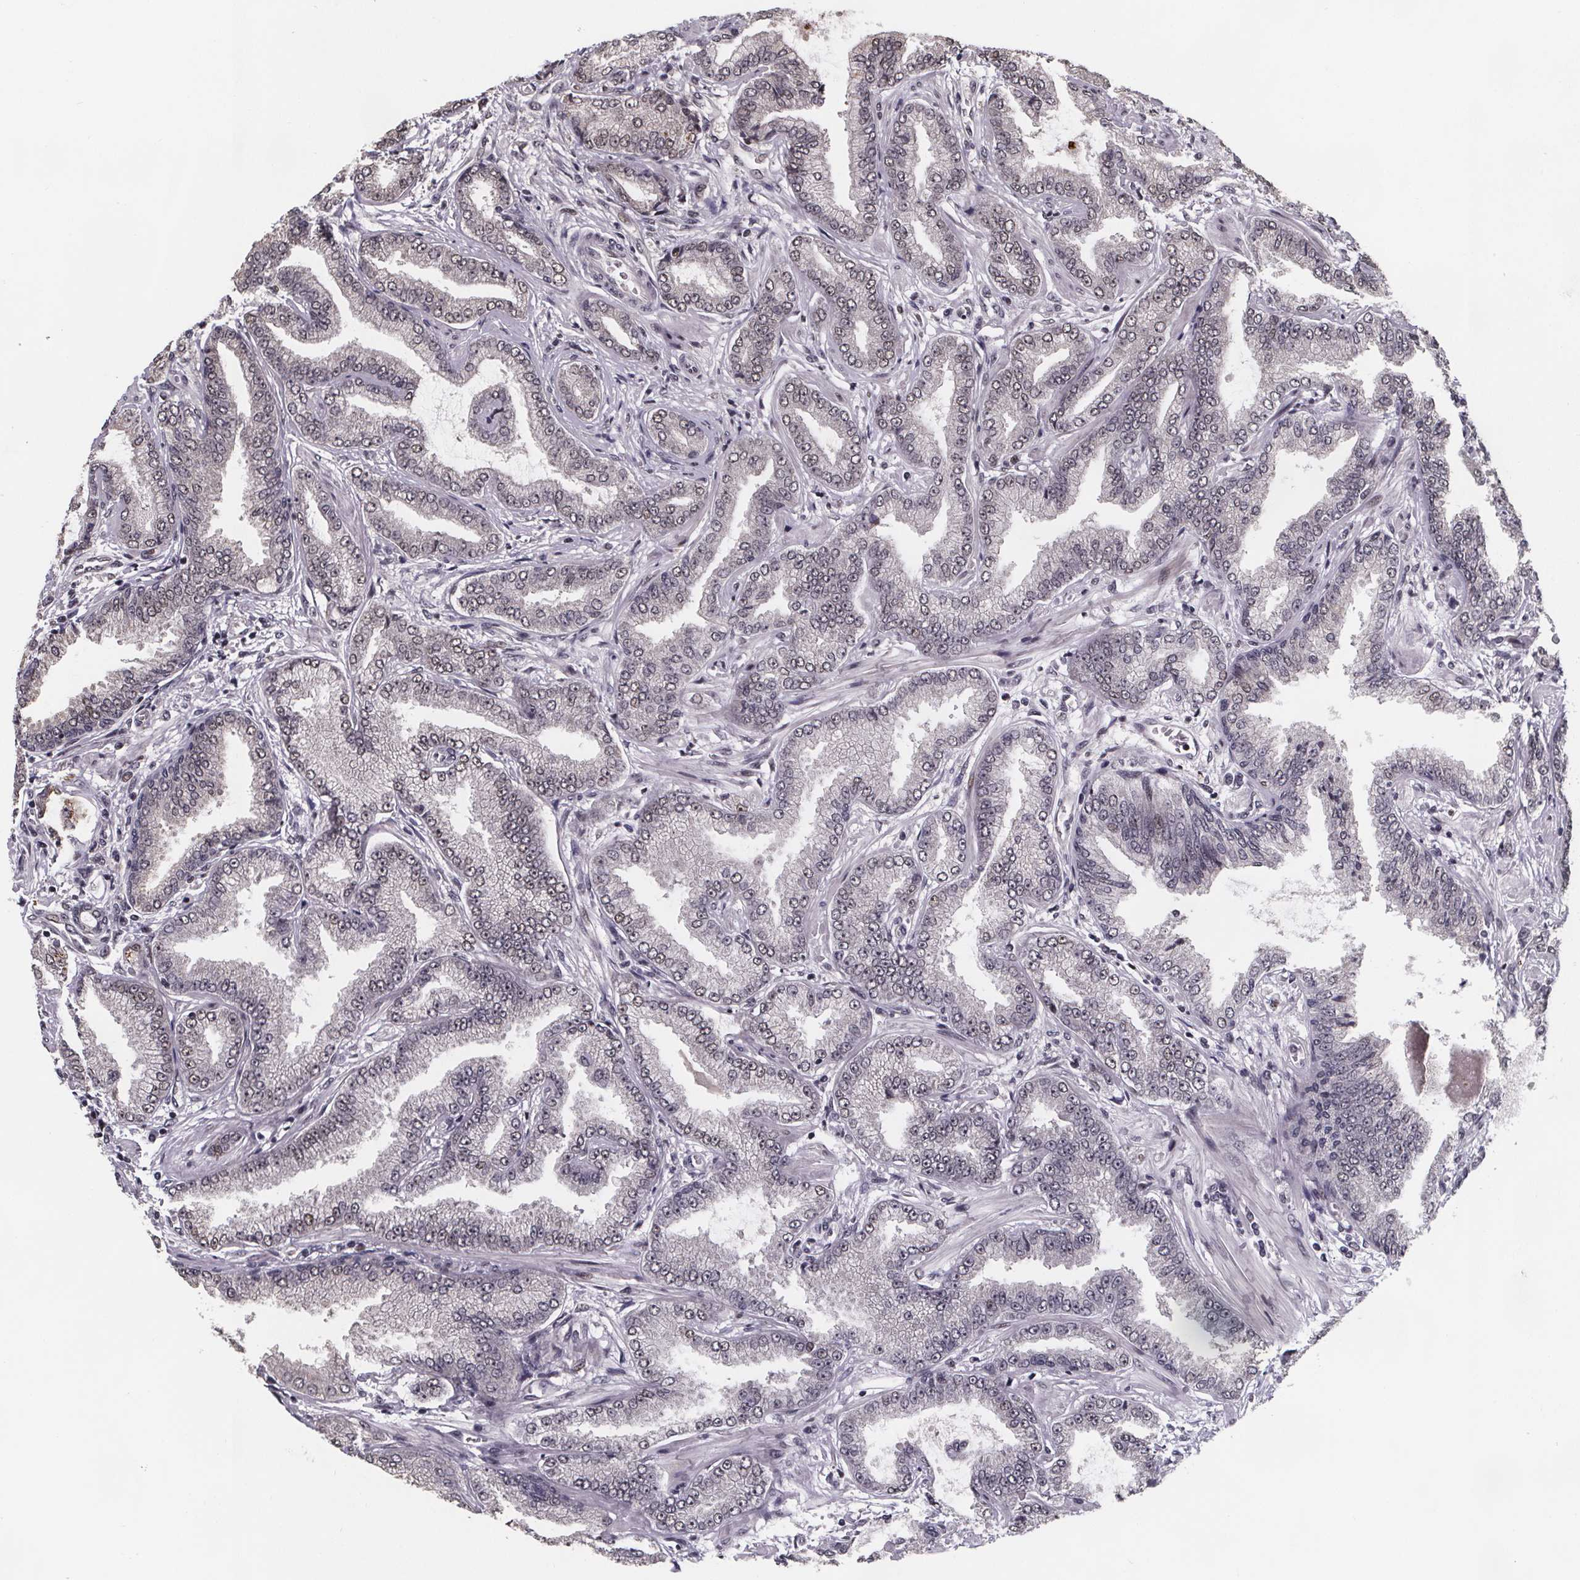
{"staining": {"intensity": "weak", "quantity": "25%-75%", "location": "nuclear"}, "tissue": "prostate cancer", "cell_type": "Tumor cells", "image_type": "cancer", "snomed": [{"axis": "morphology", "description": "Adenocarcinoma, Low grade"}, {"axis": "topography", "description": "Prostate"}], "caption": "Immunohistochemical staining of human prostate cancer reveals low levels of weak nuclear protein expression in approximately 25%-75% of tumor cells.", "gene": "U2SURP", "patient": {"sex": "male", "age": 55}}